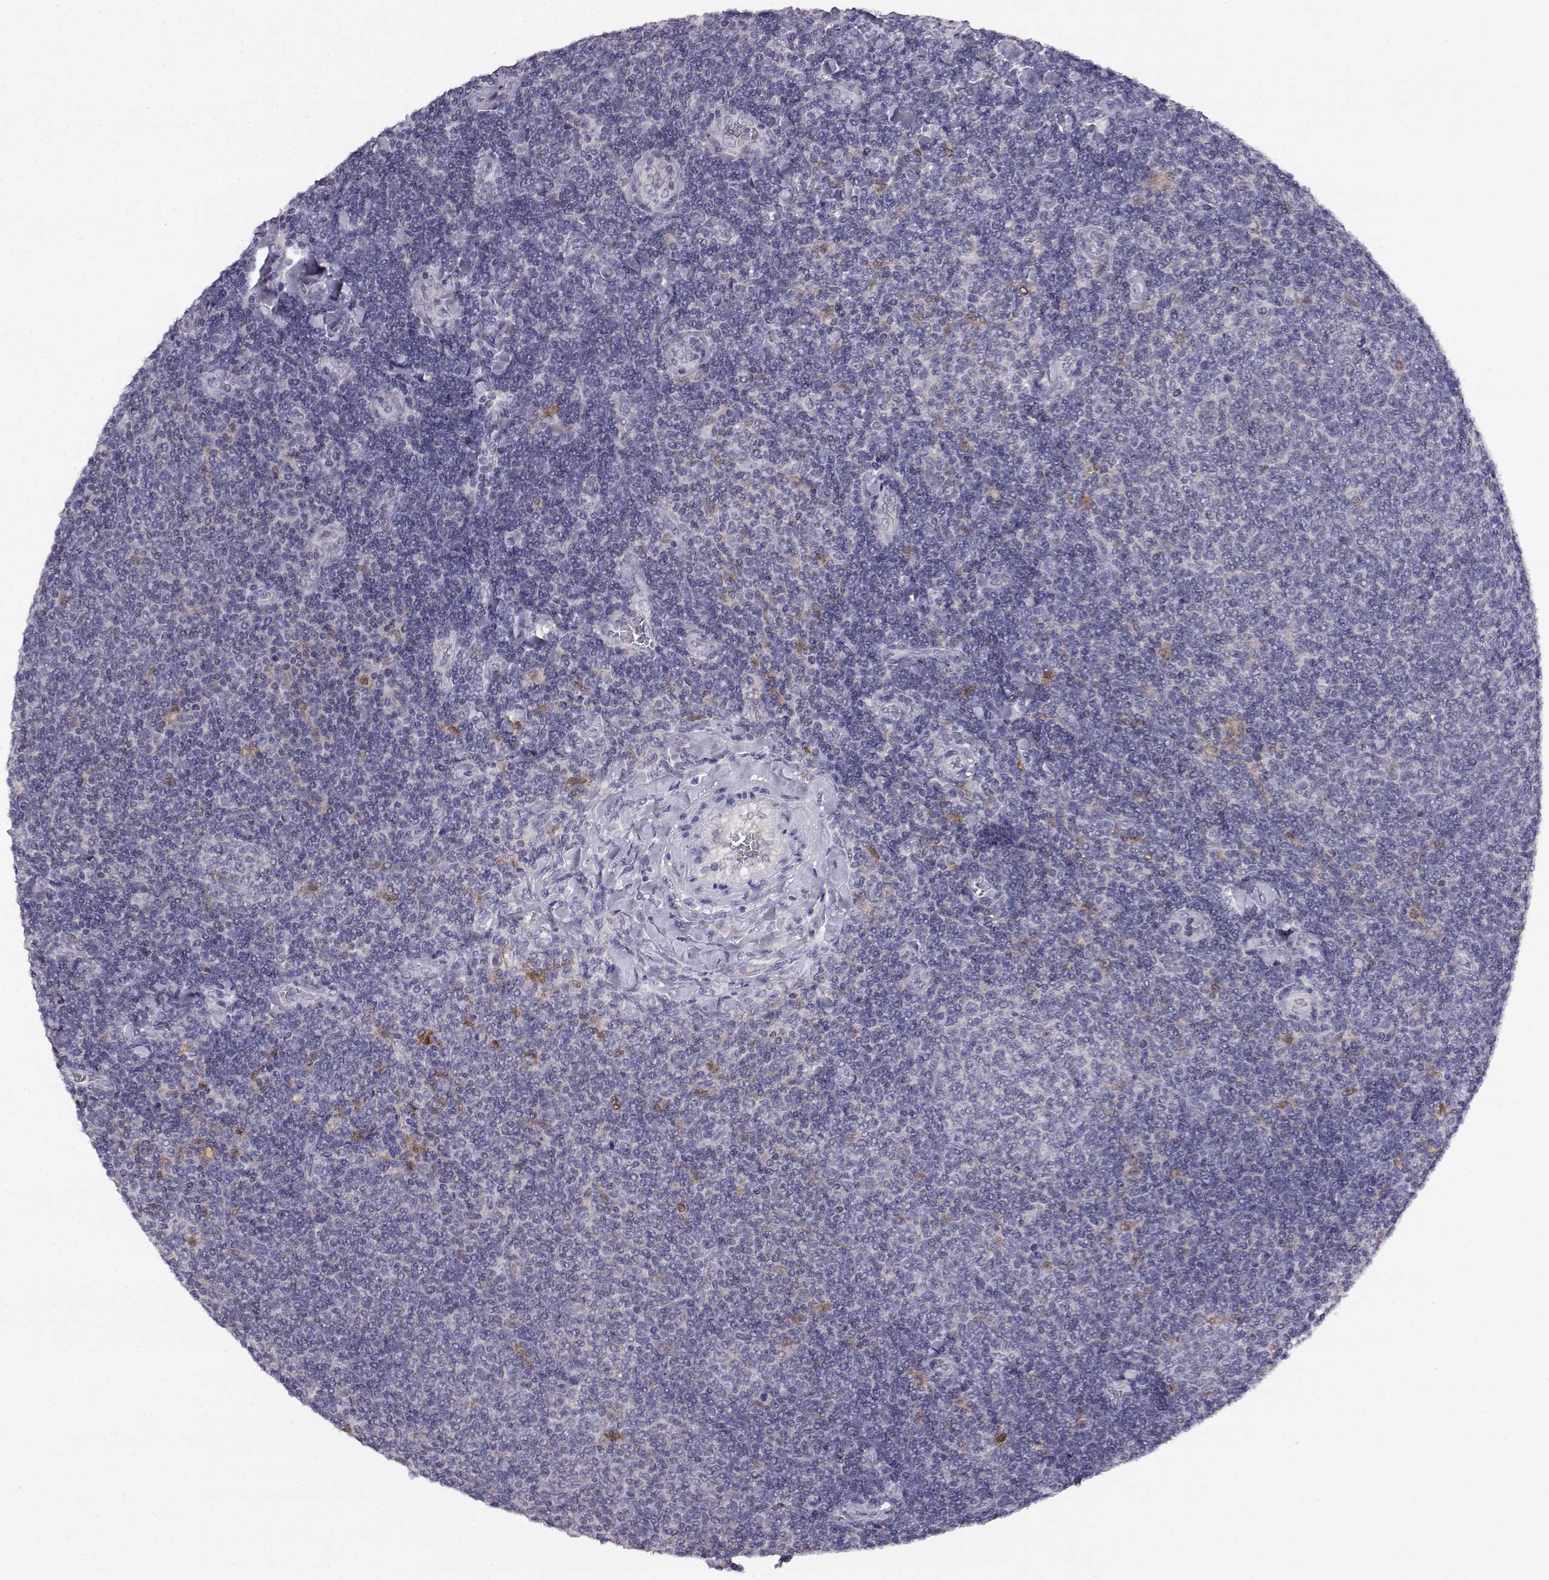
{"staining": {"intensity": "weak", "quantity": "<25%", "location": "cytoplasmic/membranous"}, "tissue": "lymphoma", "cell_type": "Tumor cells", "image_type": "cancer", "snomed": [{"axis": "morphology", "description": "Malignant lymphoma, non-Hodgkin's type, Low grade"}, {"axis": "topography", "description": "Lymph node"}], "caption": "Immunohistochemical staining of low-grade malignant lymphoma, non-Hodgkin's type exhibits no significant positivity in tumor cells.", "gene": "AKR1B1", "patient": {"sex": "male", "age": 52}}